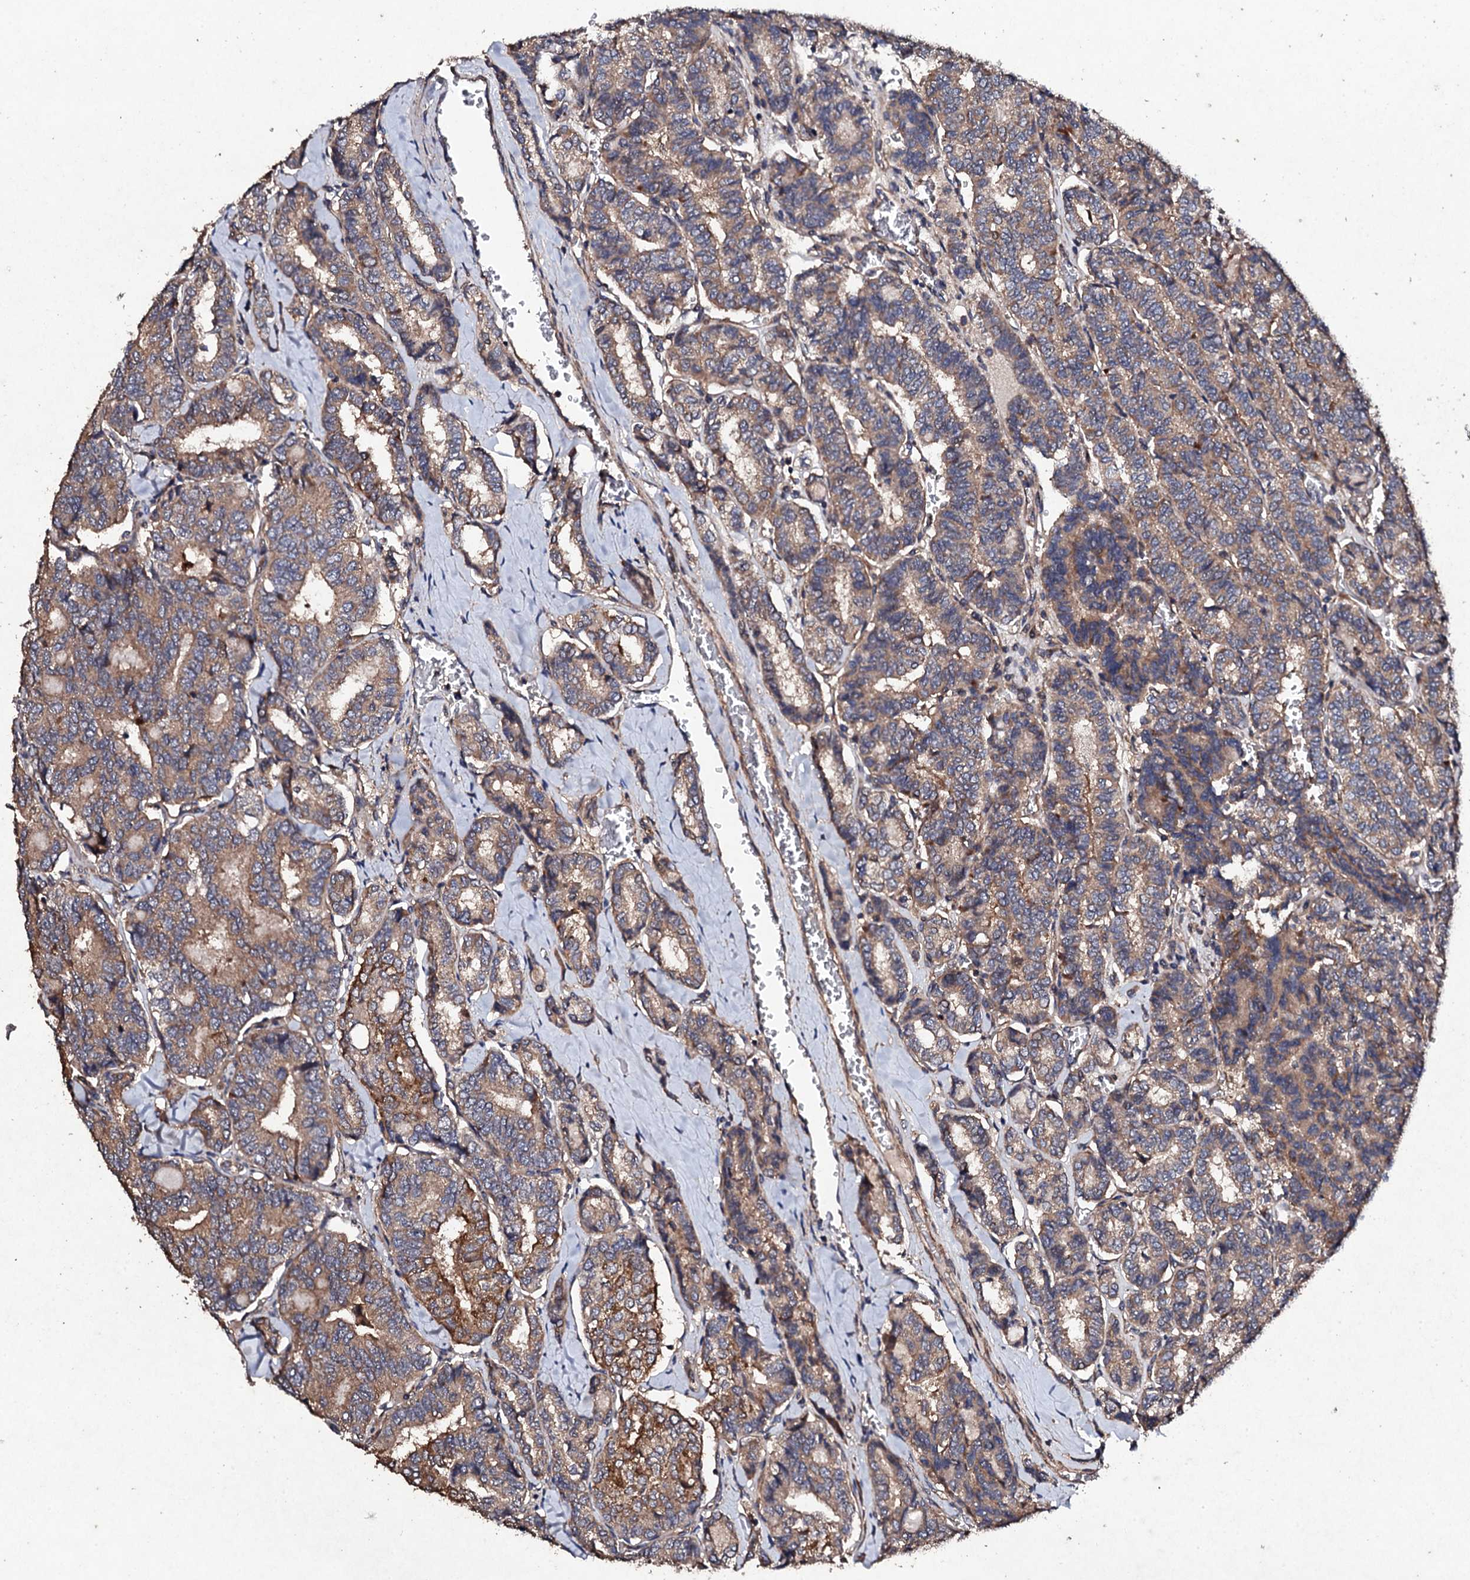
{"staining": {"intensity": "moderate", "quantity": ">75%", "location": "cytoplasmic/membranous"}, "tissue": "thyroid cancer", "cell_type": "Tumor cells", "image_type": "cancer", "snomed": [{"axis": "morphology", "description": "Papillary adenocarcinoma, NOS"}, {"axis": "topography", "description": "Thyroid gland"}], "caption": "This is a histology image of immunohistochemistry staining of thyroid papillary adenocarcinoma, which shows moderate expression in the cytoplasmic/membranous of tumor cells.", "gene": "MOCOS", "patient": {"sex": "female", "age": 35}}